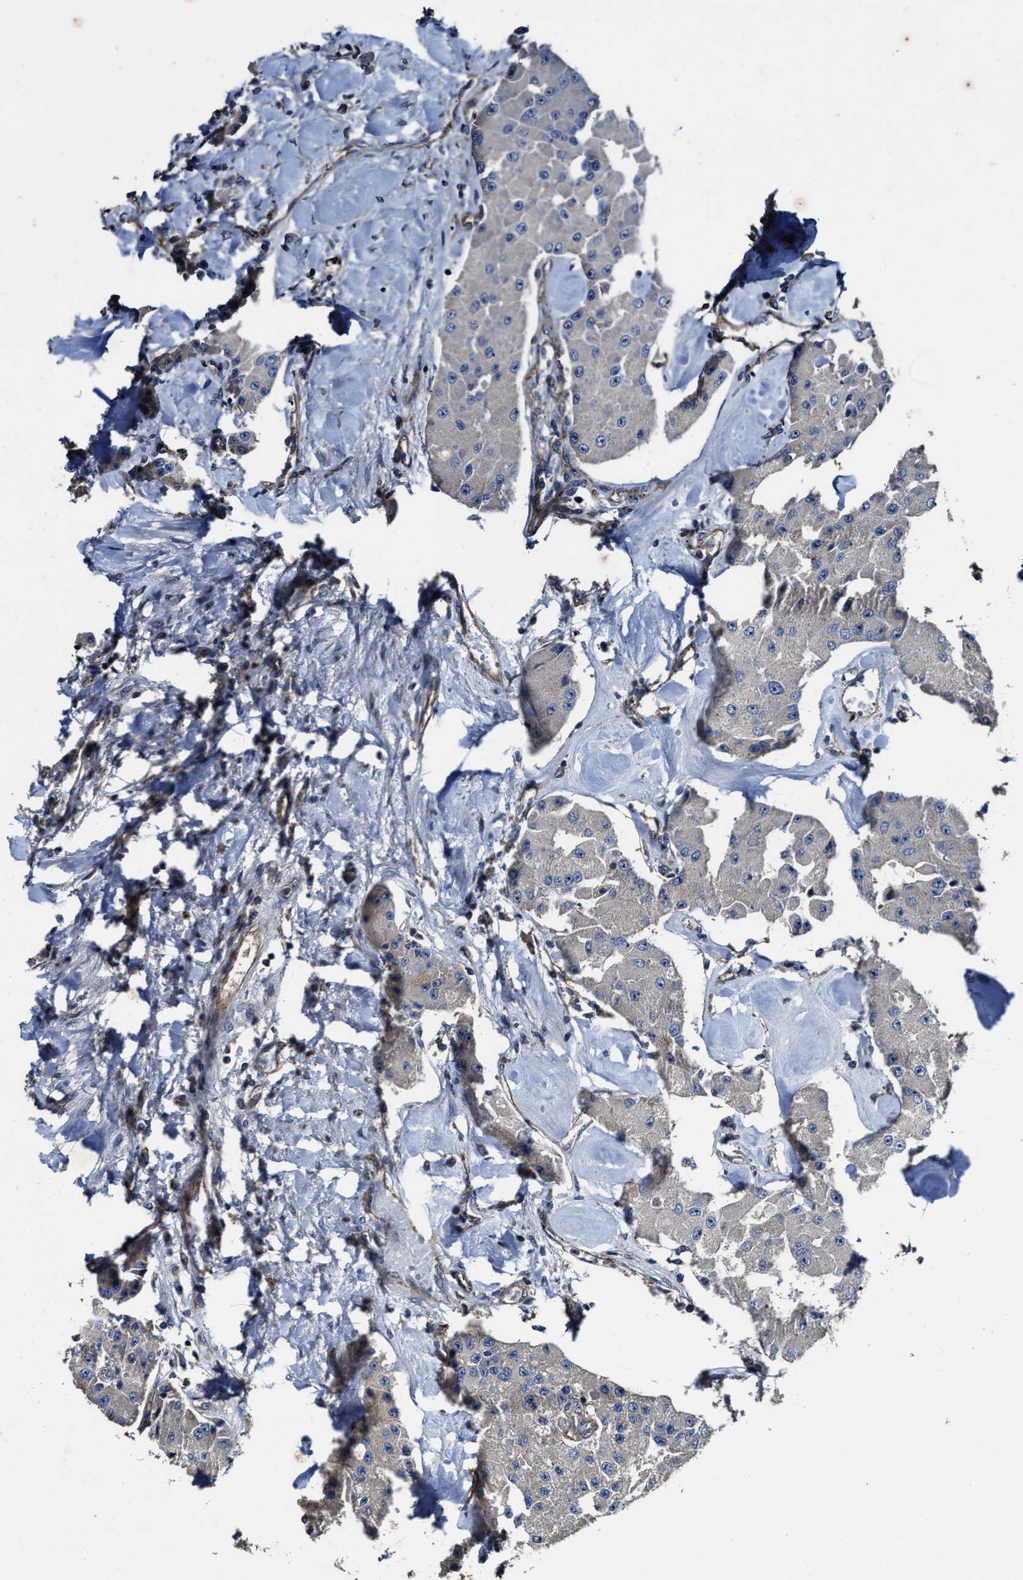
{"staining": {"intensity": "negative", "quantity": "none", "location": "none"}, "tissue": "carcinoid", "cell_type": "Tumor cells", "image_type": "cancer", "snomed": [{"axis": "morphology", "description": "Carcinoid, malignant, NOS"}, {"axis": "topography", "description": "Pancreas"}], "caption": "Tumor cells are negative for brown protein staining in carcinoid.", "gene": "PTAR1", "patient": {"sex": "male", "age": 41}}